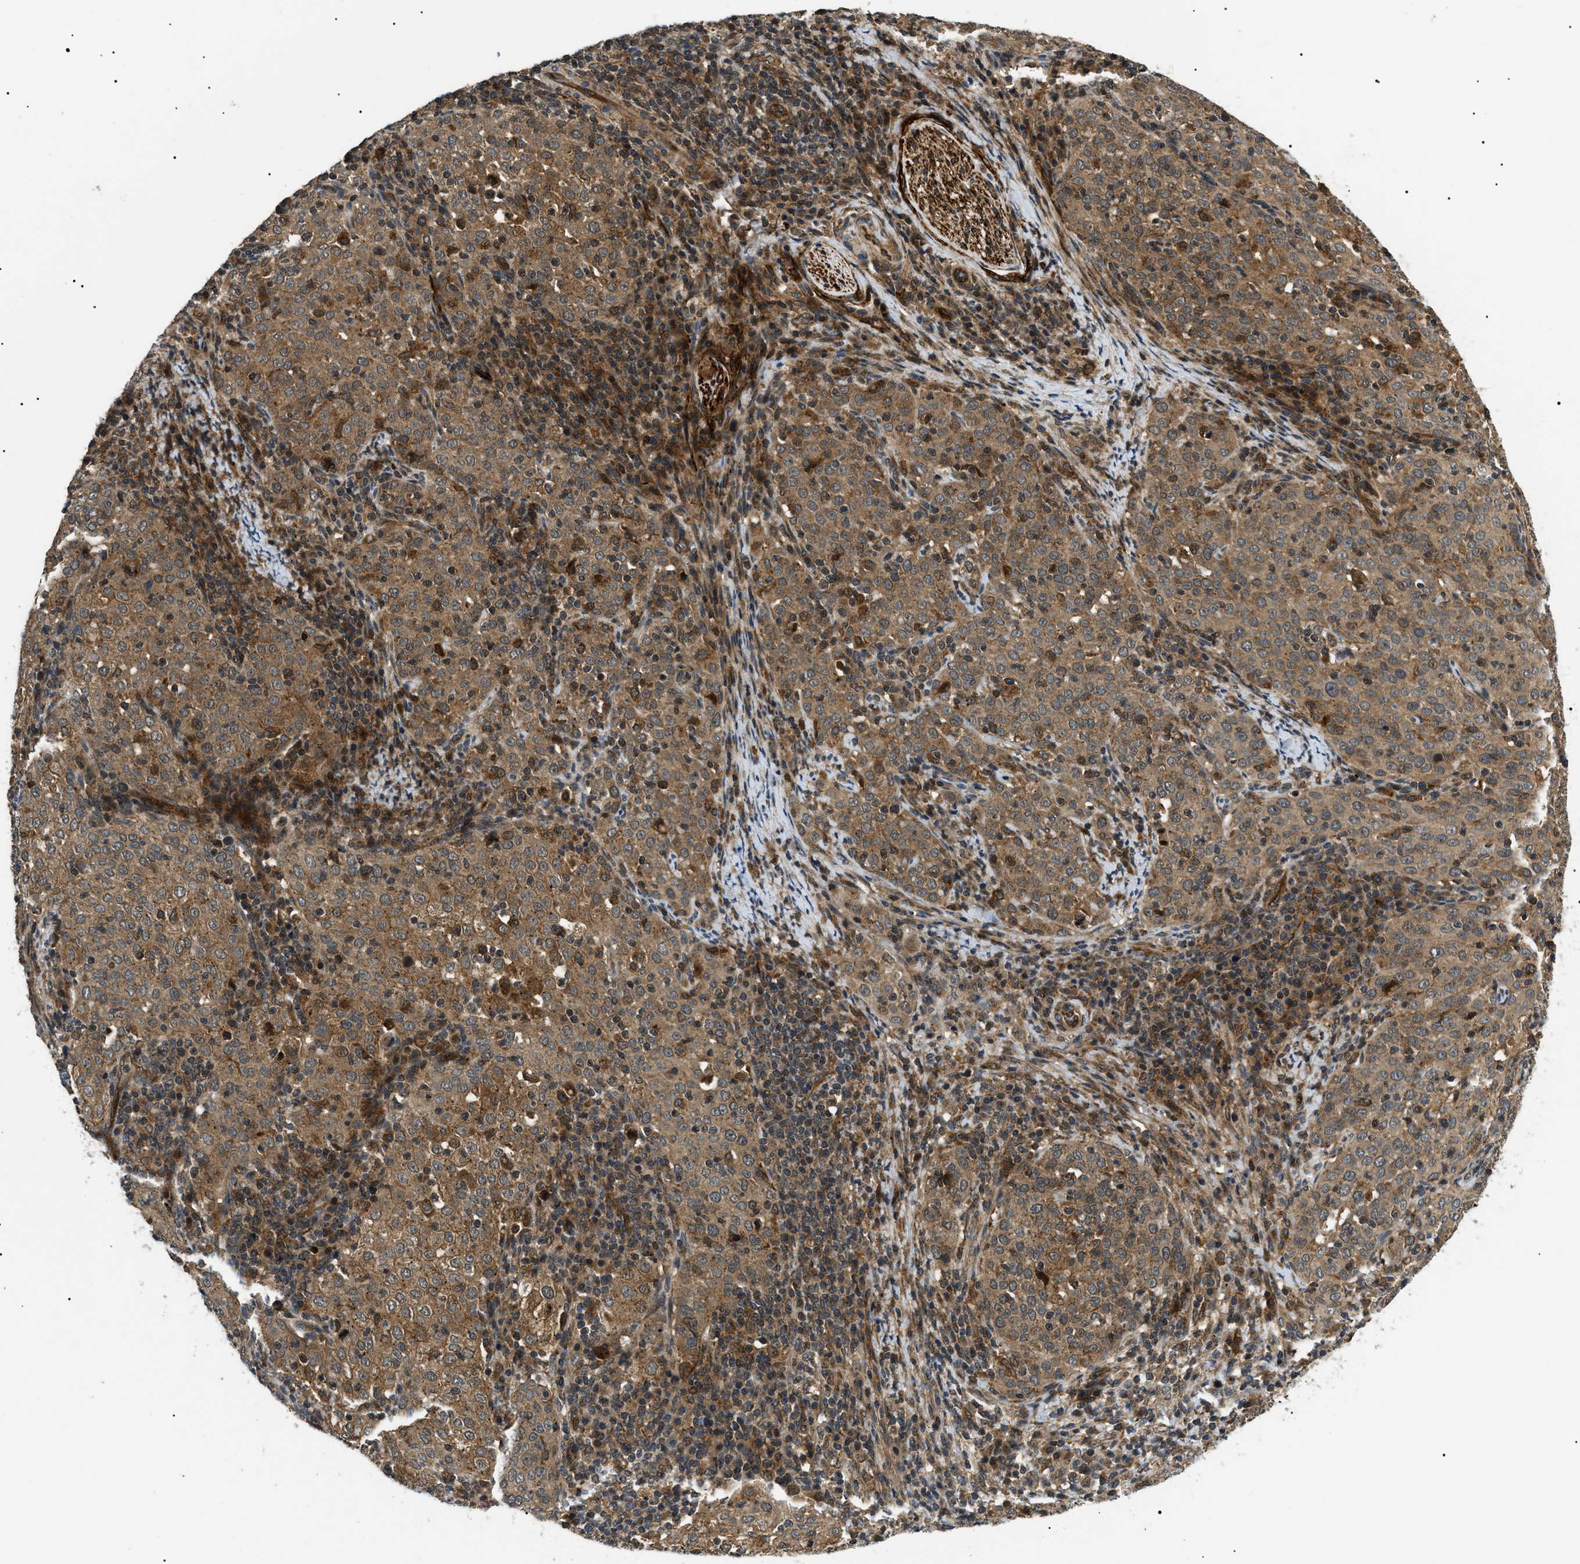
{"staining": {"intensity": "moderate", "quantity": ">75%", "location": "cytoplasmic/membranous"}, "tissue": "cervical cancer", "cell_type": "Tumor cells", "image_type": "cancer", "snomed": [{"axis": "morphology", "description": "Squamous cell carcinoma, NOS"}, {"axis": "topography", "description": "Cervix"}], "caption": "Human cervical cancer stained for a protein (brown) reveals moderate cytoplasmic/membranous positive staining in about >75% of tumor cells.", "gene": "ATP6AP1", "patient": {"sex": "female", "age": 51}}